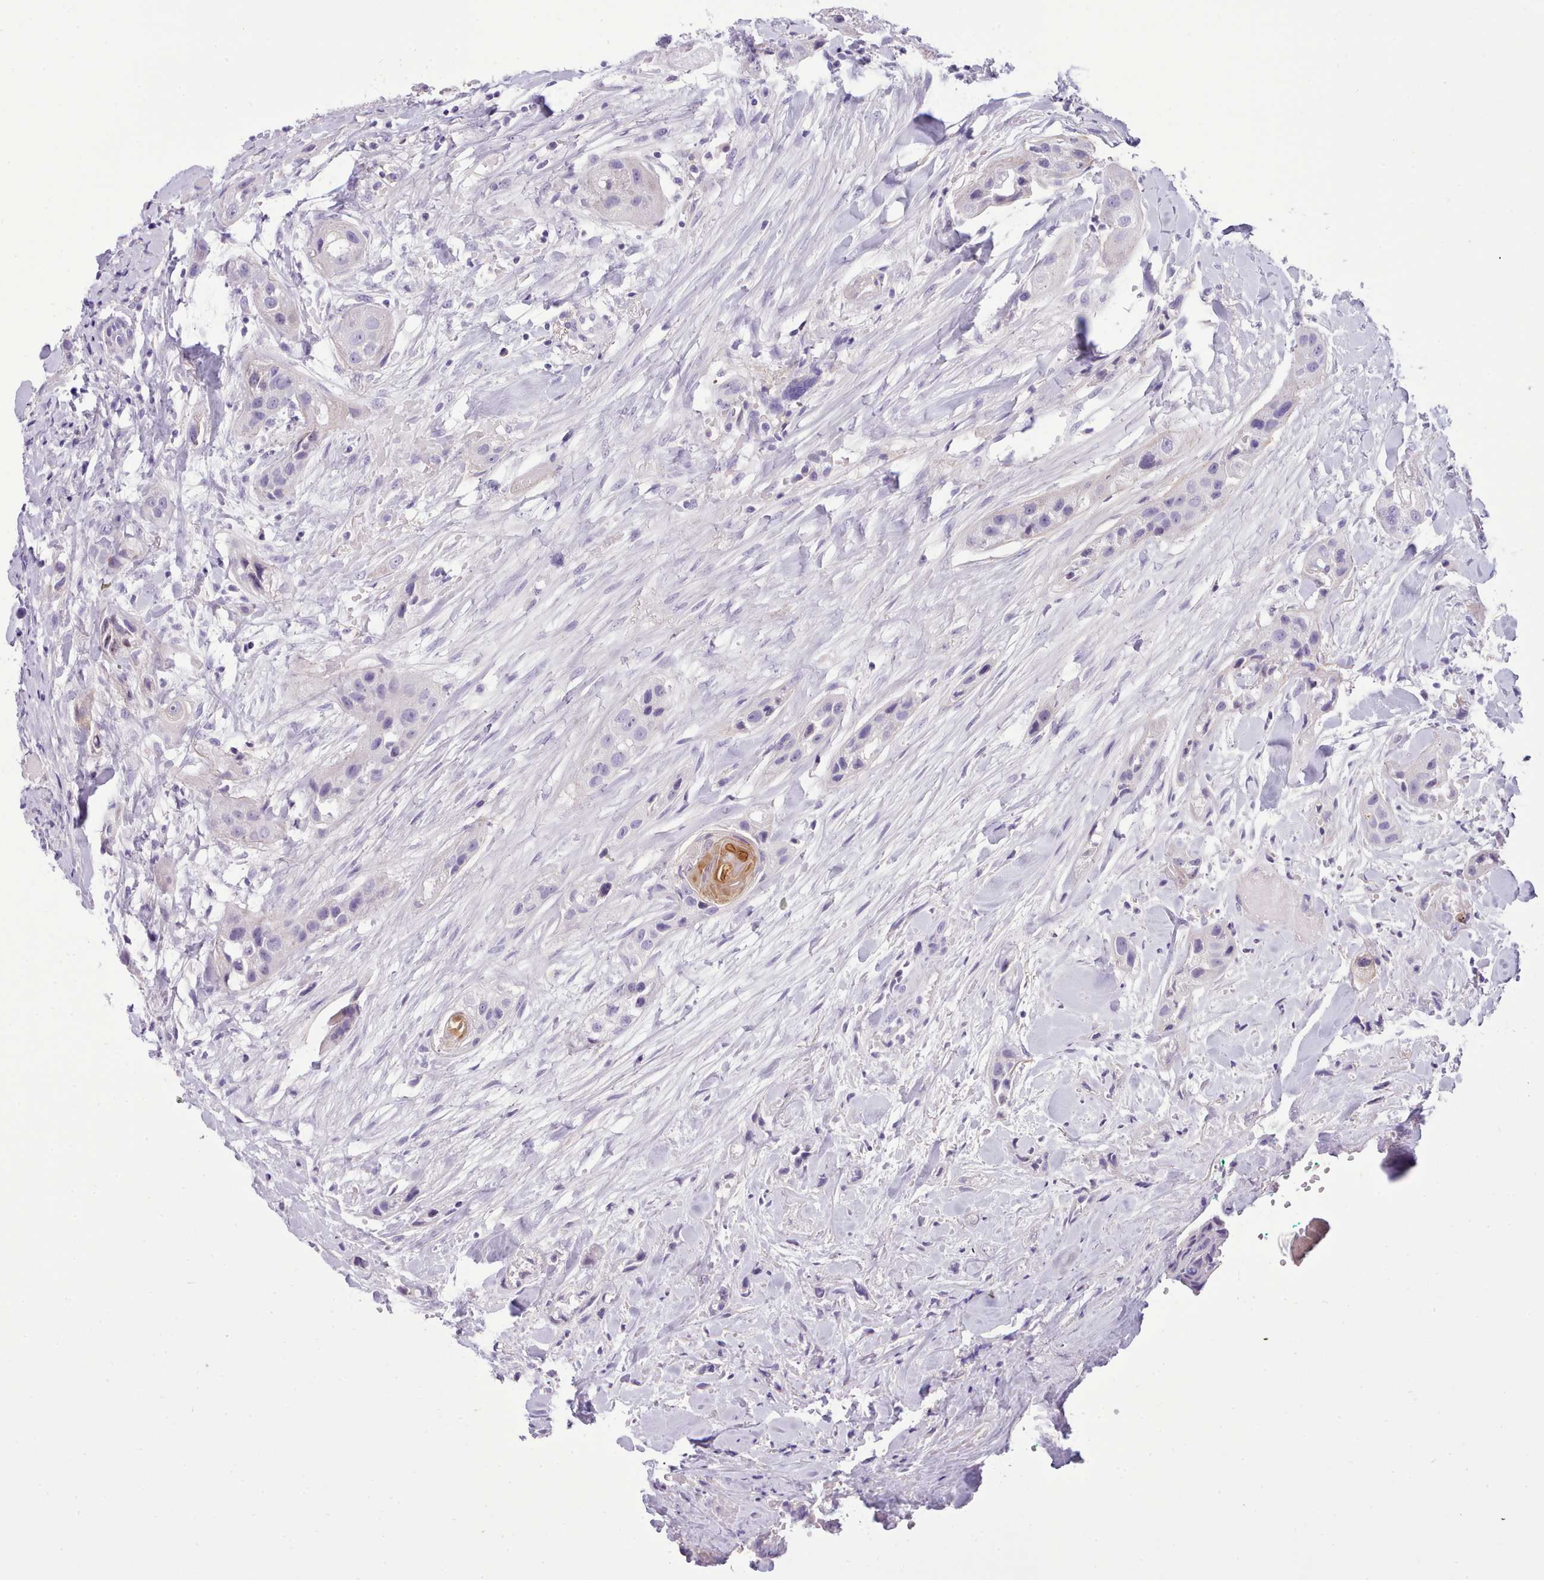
{"staining": {"intensity": "negative", "quantity": "none", "location": "none"}, "tissue": "head and neck cancer", "cell_type": "Tumor cells", "image_type": "cancer", "snomed": [{"axis": "morphology", "description": "Normal tissue, NOS"}, {"axis": "morphology", "description": "Squamous cell carcinoma, NOS"}, {"axis": "topography", "description": "Skeletal muscle"}, {"axis": "topography", "description": "Head-Neck"}], "caption": "Micrograph shows no protein expression in tumor cells of squamous cell carcinoma (head and neck) tissue.", "gene": "CYP2A13", "patient": {"sex": "male", "age": 51}}